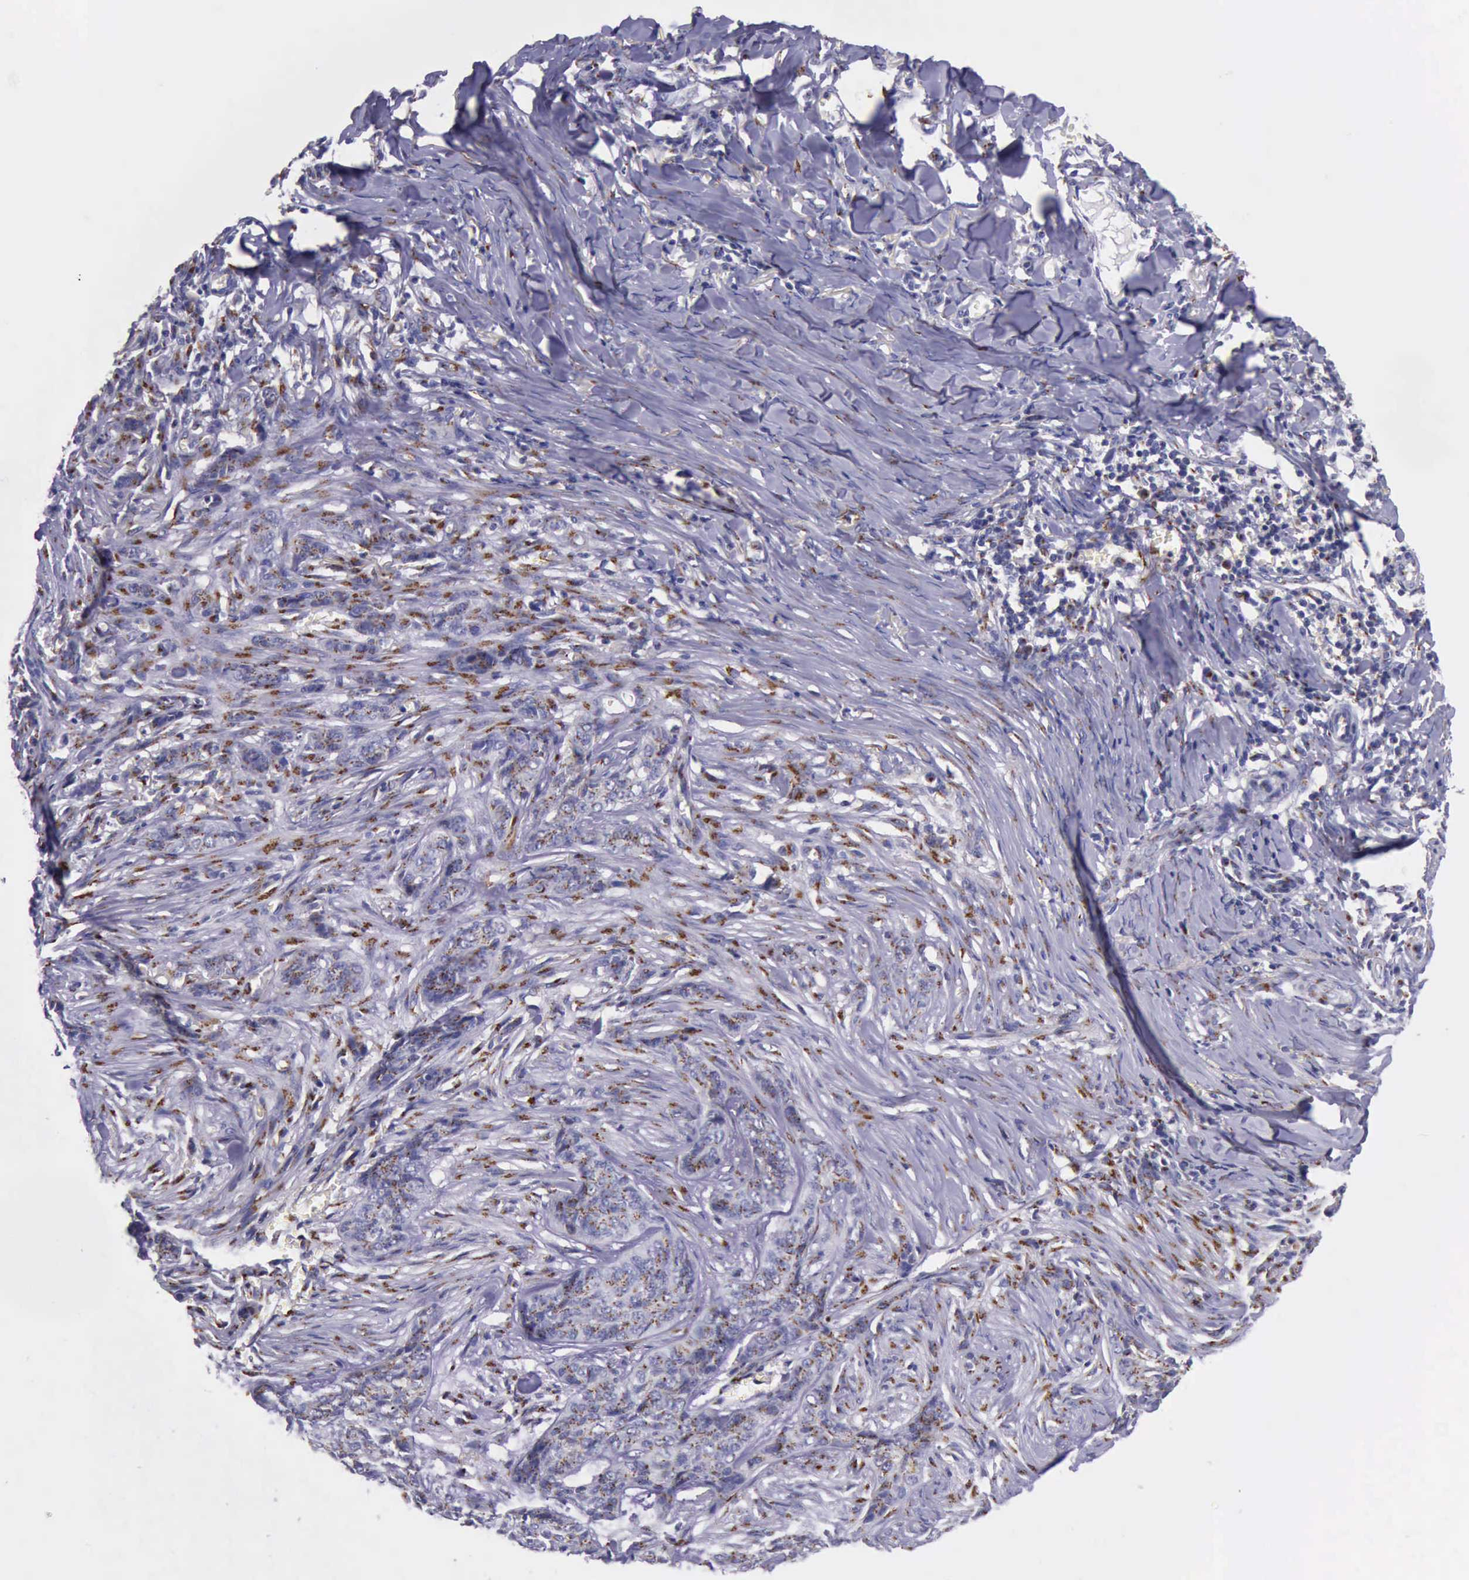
{"staining": {"intensity": "strong", "quantity": ">75%", "location": "cytoplasmic/membranous"}, "tissue": "skin cancer", "cell_type": "Tumor cells", "image_type": "cancer", "snomed": [{"axis": "morphology", "description": "Normal tissue, NOS"}, {"axis": "morphology", "description": "Basal cell carcinoma"}, {"axis": "topography", "description": "Skin"}], "caption": "Protein expression analysis of human skin cancer reveals strong cytoplasmic/membranous expression in about >75% of tumor cells. (DAB (3,3'-diaminobenzidine) IHC, brown staining for protein, blue staining for nuclei).", "gene": "GOLGA5", "patient": {"sex": "female", "age": 65}}